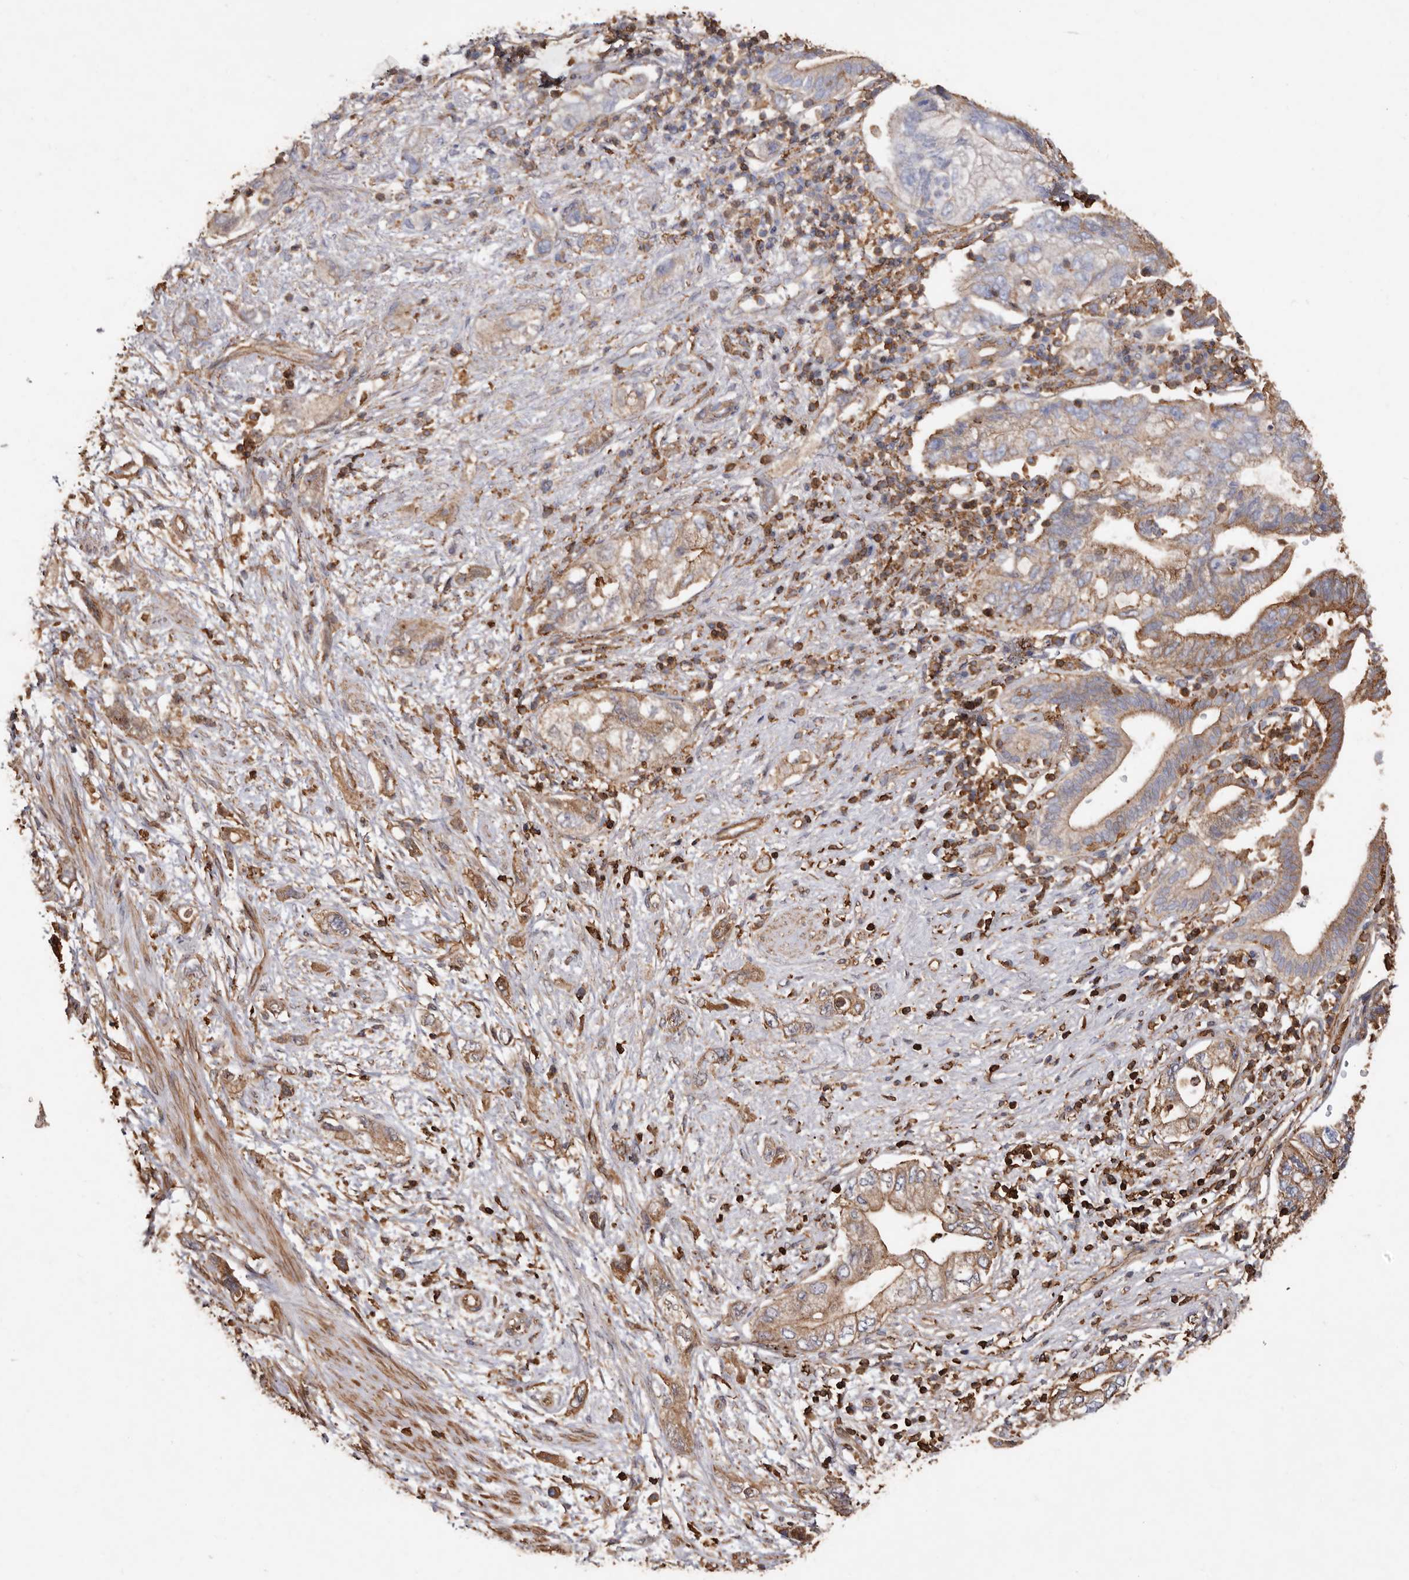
{"staining": {"intensity": "moderate", "quantity": ">75%", "location": "cytoplasmic/membranous"}, "tissue": "pancreatic cancer", "cell_type": "Tumor cells", "image_type": "cancer", "snomed": [{"axis": "morphology", "description": "Adenocarcinoma, NOS"}, {"axis": "topography", "description": "Pancreas"}], "caption": "A medium amount of moderate cytoplasmic/membranous expression is seen in about >75% of tumor cells in adenocarcinoma (pancreatic) tissue.", "gene": "COQ8B", "patient": {"sex": "female", "age": 73}}